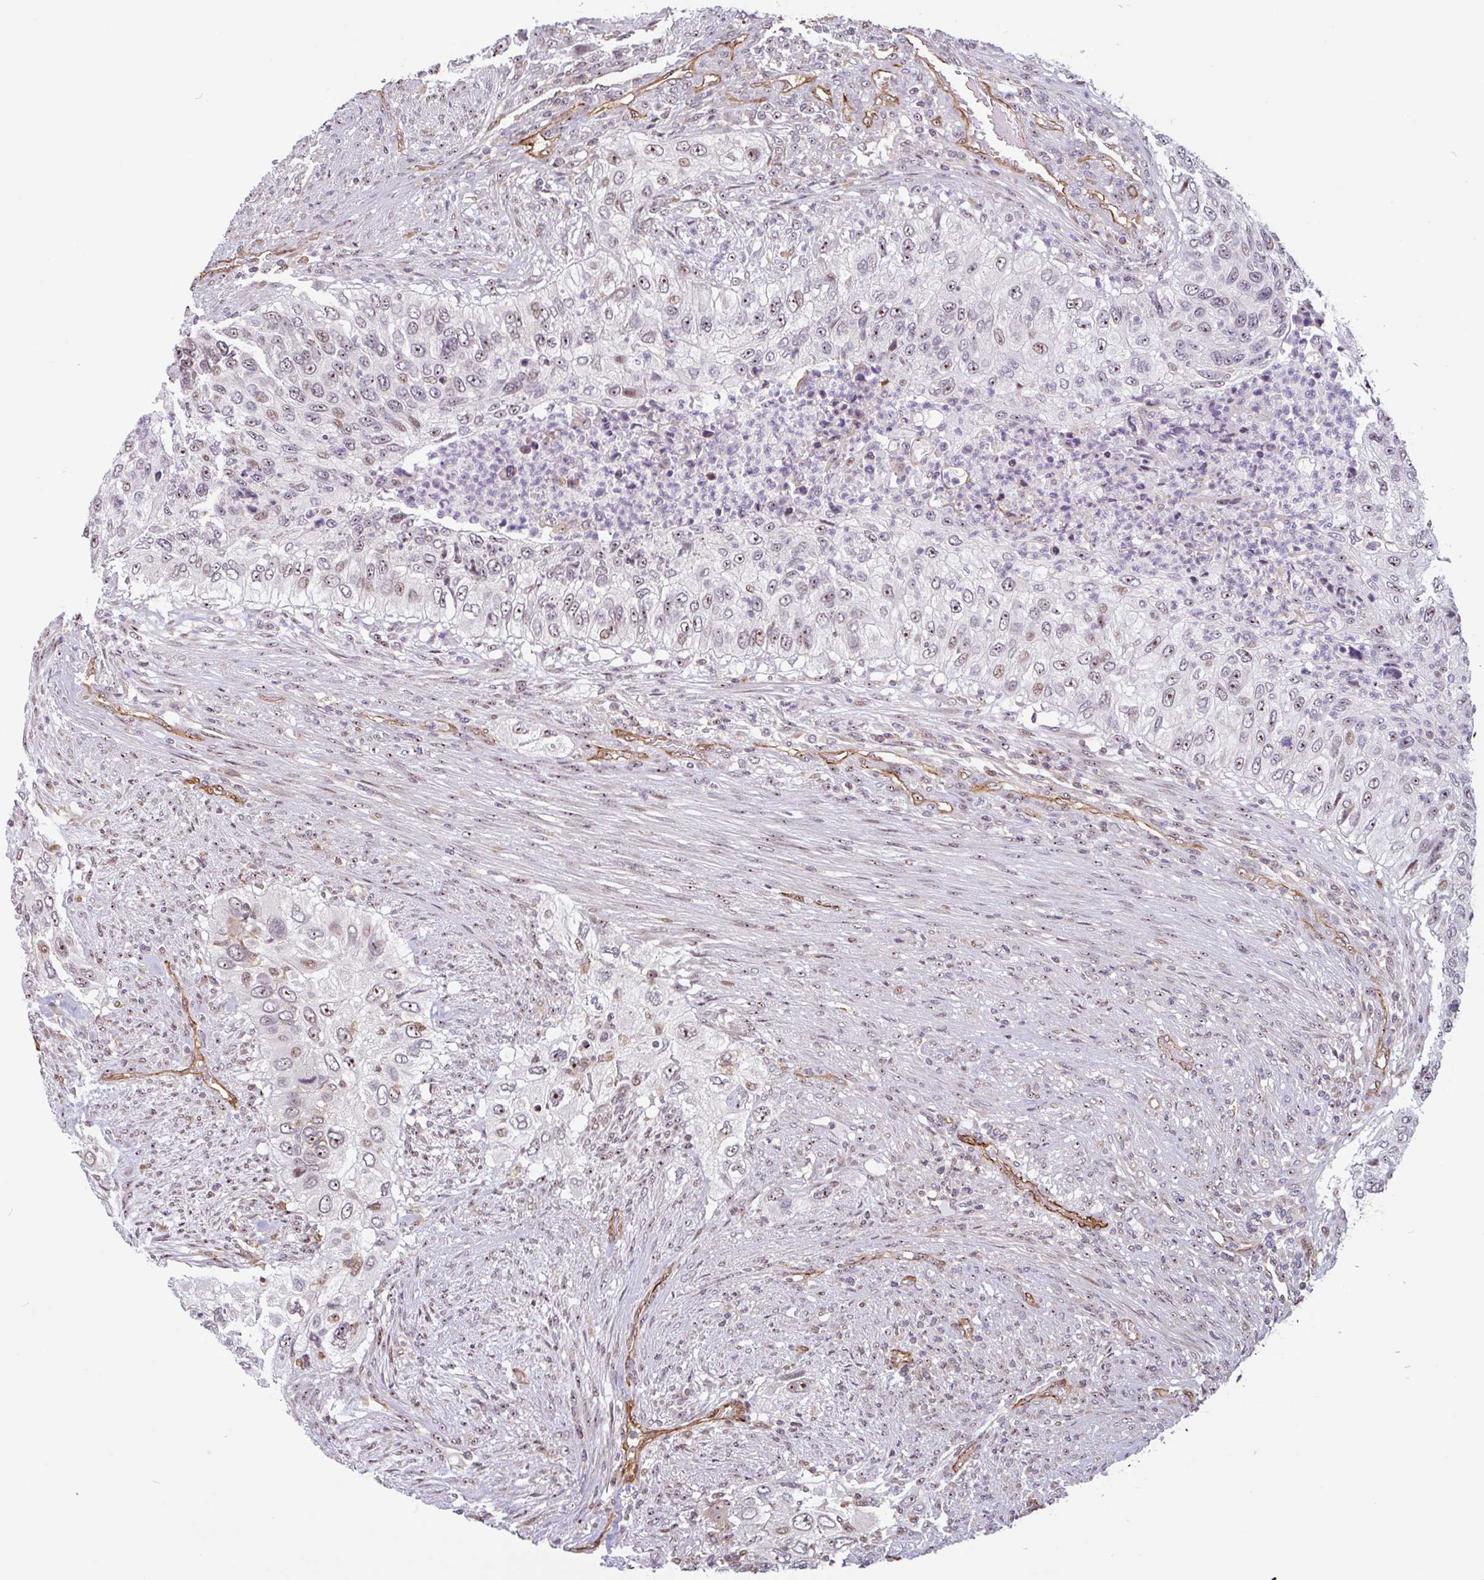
{"staining": {"intensity": "moderate", "quantity": "25%-75%", "location": "nuclear"}, "tissue": "urothelial cancer", "cell_type": "Tumor cells", "image_type": "cancer", "snomed": [{"axis": "morphology", "description": "Urothelial carcinoma, High grade"}, {"axis": "topography", "description": "Urinary bladder"}], "caption": "Human urothelial cancer stained with a brown dye reveals moderate nuclear positive positivity in approximately 25%-75% of tumor cells.", "gene": "ZNF689", "patient": {"sex": "female", "age": 60}}